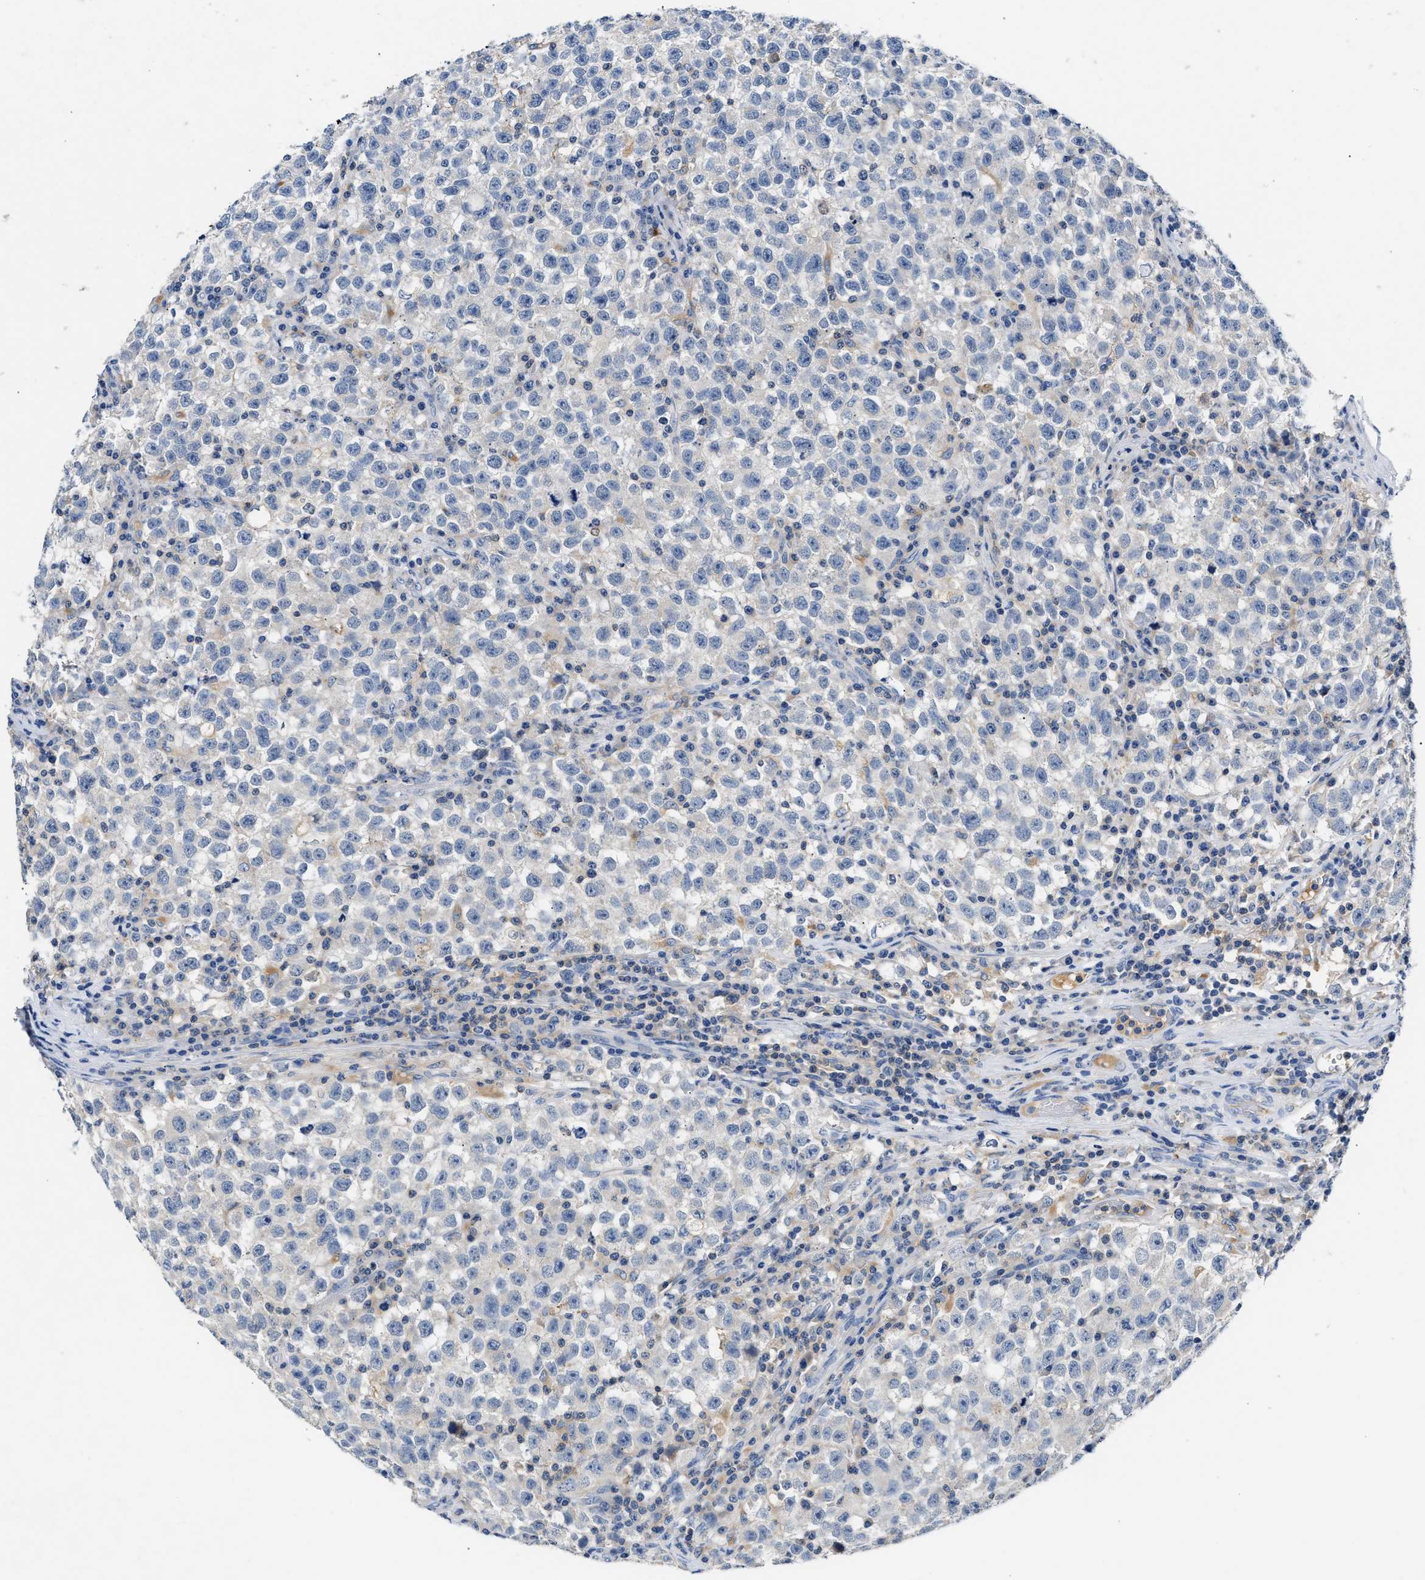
{"staining": {"intensity": "negative", "quantity": "none", "location": "none"}, "tissue": "testis cancer", "cell_type": "Tumor cells", "image_type": "cancer", "snomed": [{"axis": "morphology", "description": "Seminoma, NOS"}, {"axis": "topography", "description": "Testis"}], "caption": "Seminoma (testis) was stained to show a protein in brown. There is no significant expression in tumor cells.", "gene": "TUT7", "patient": {"sex": "male", "age": 22}}